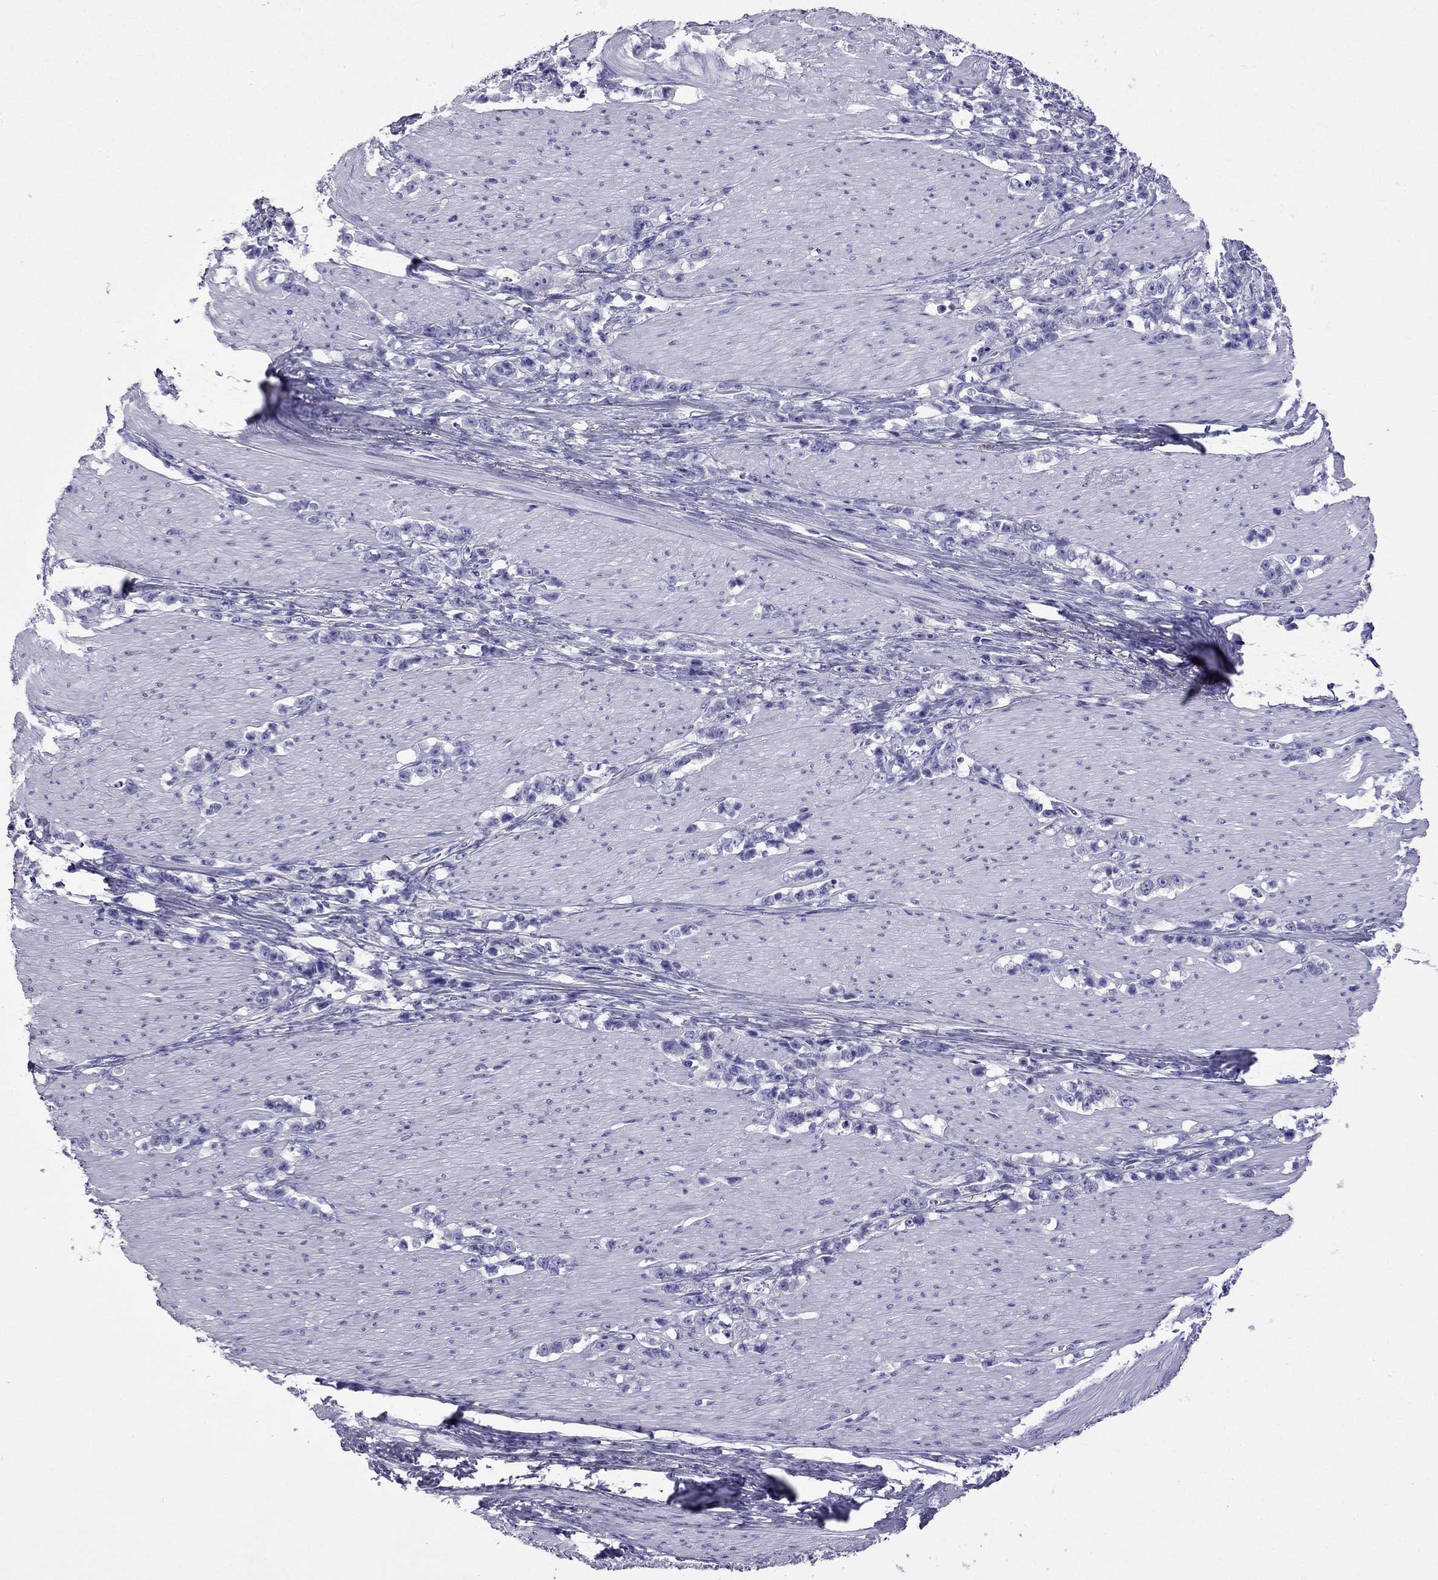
{"staining": {"intensity": "negative", "quantity": "none", "location": "none"}, "tissue": "stomach cancer", "cell_type": "Tumor cells", "image_type": "cancer", "snomed": [{"axis": "morphology", "description": "Adenocarcinoma, NOS"}, {"axis": "topography", "description": "Stomach, lower"}], "caption": "There is no significant staining in tumor cells of stomach cancer (adenocarcinoma).", "gene": "ARR3", "patient": {"sex": "male", "age": 88}}